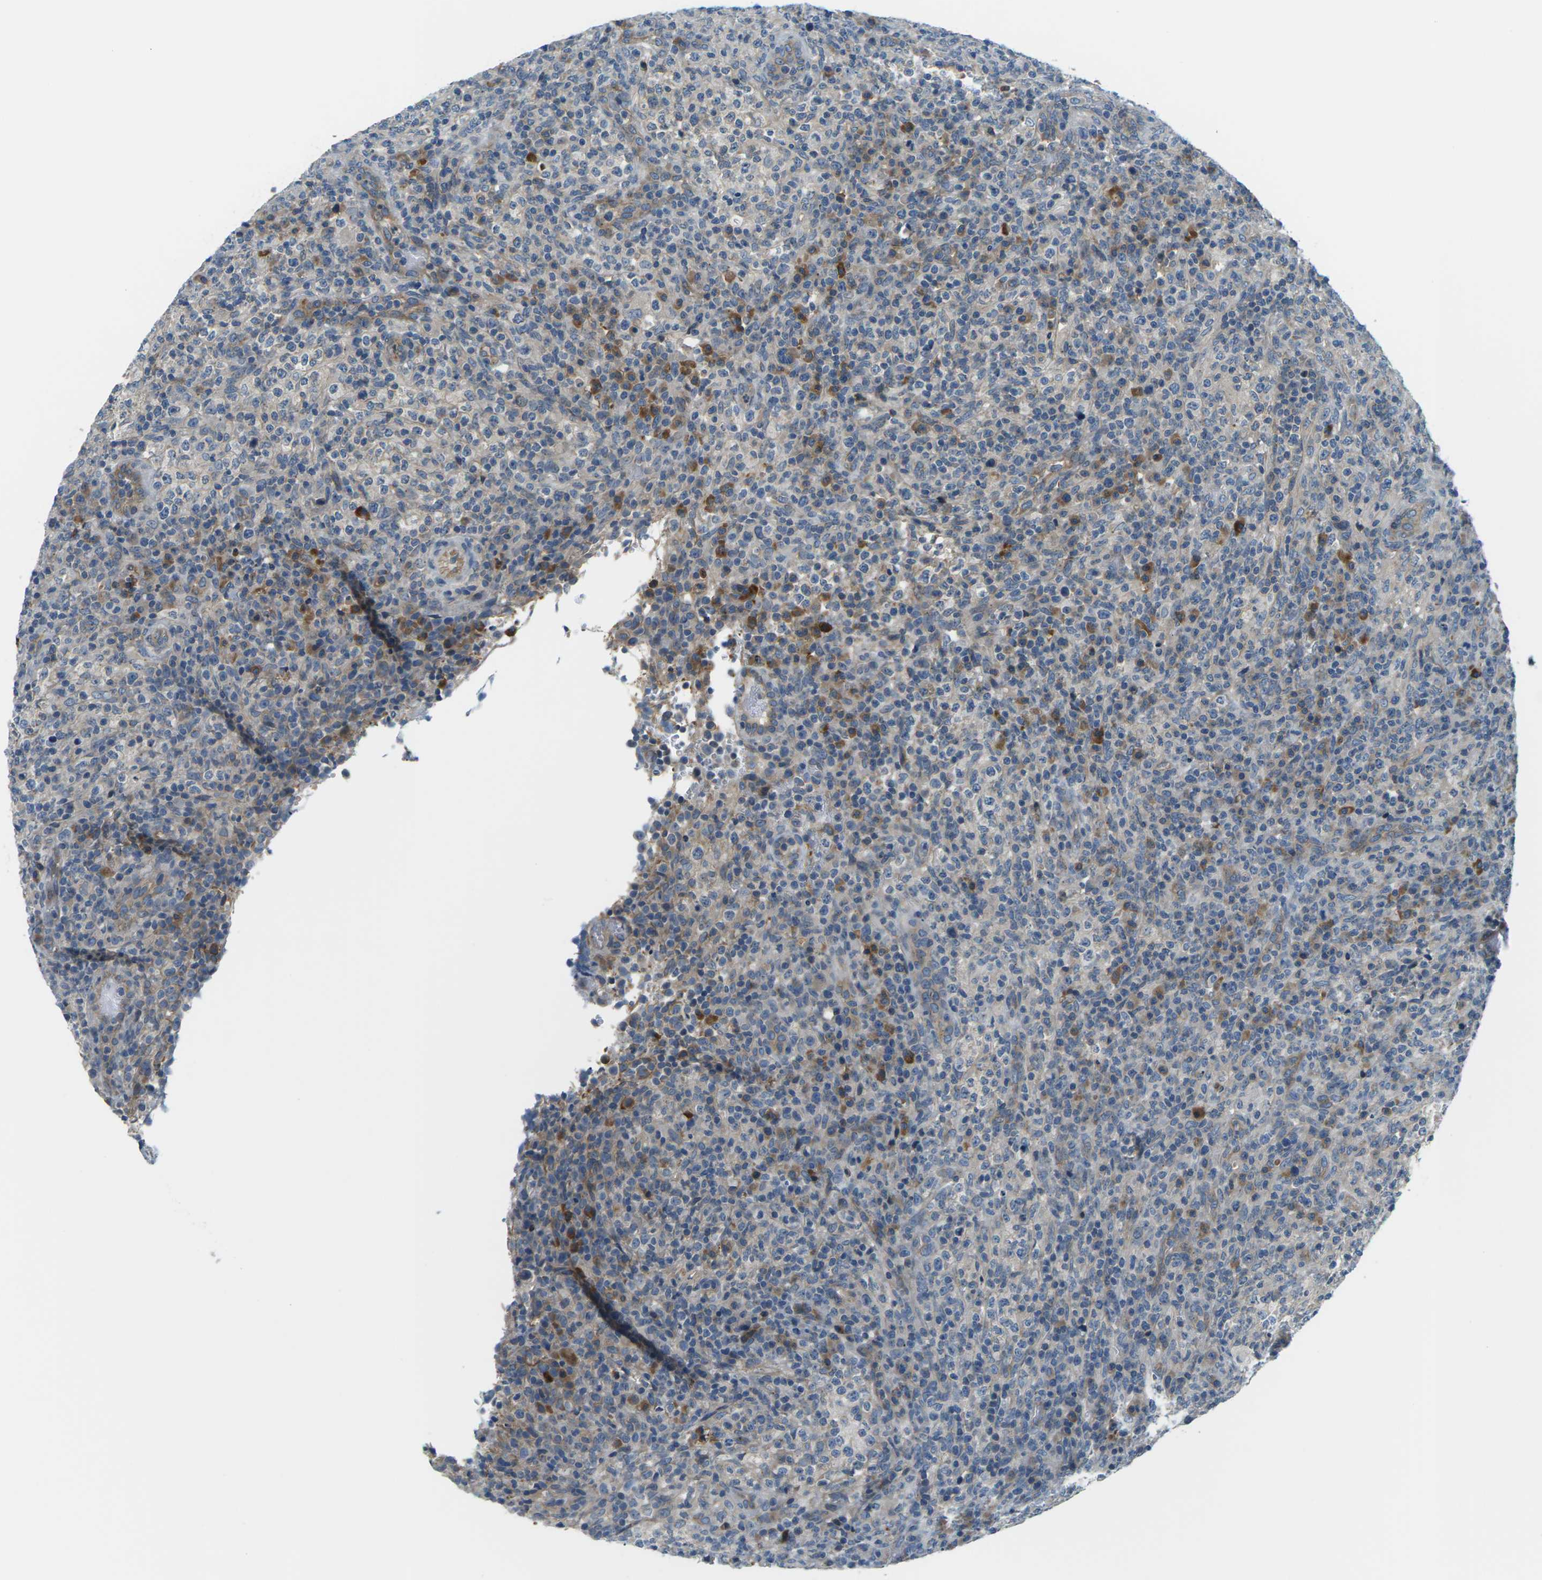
{"staining": {"intensity": "moderate", "quantity": "<25%", "location": "cytoplasmic/membranous"}, "tissue": "lymphoma", "cell_type": "Tumor cells", "image_type": "cancer", "snomed": [{"axis": "morphology", "description": "Malignant lymphoma, non-Hodgkin's type, High grade"}, {"axis": "topography", "description": "Lymph node"}], "caption": "A histopathology image of lymphoma stained for a protein exhibits moderate cytoplasmic/membranous brown staining in tumor cells. (brown staining indicates protein expression, while blue staining denotes nuclei).", "gene": "SLC13A3", "patient": {"sex": "female", "age": 76}}